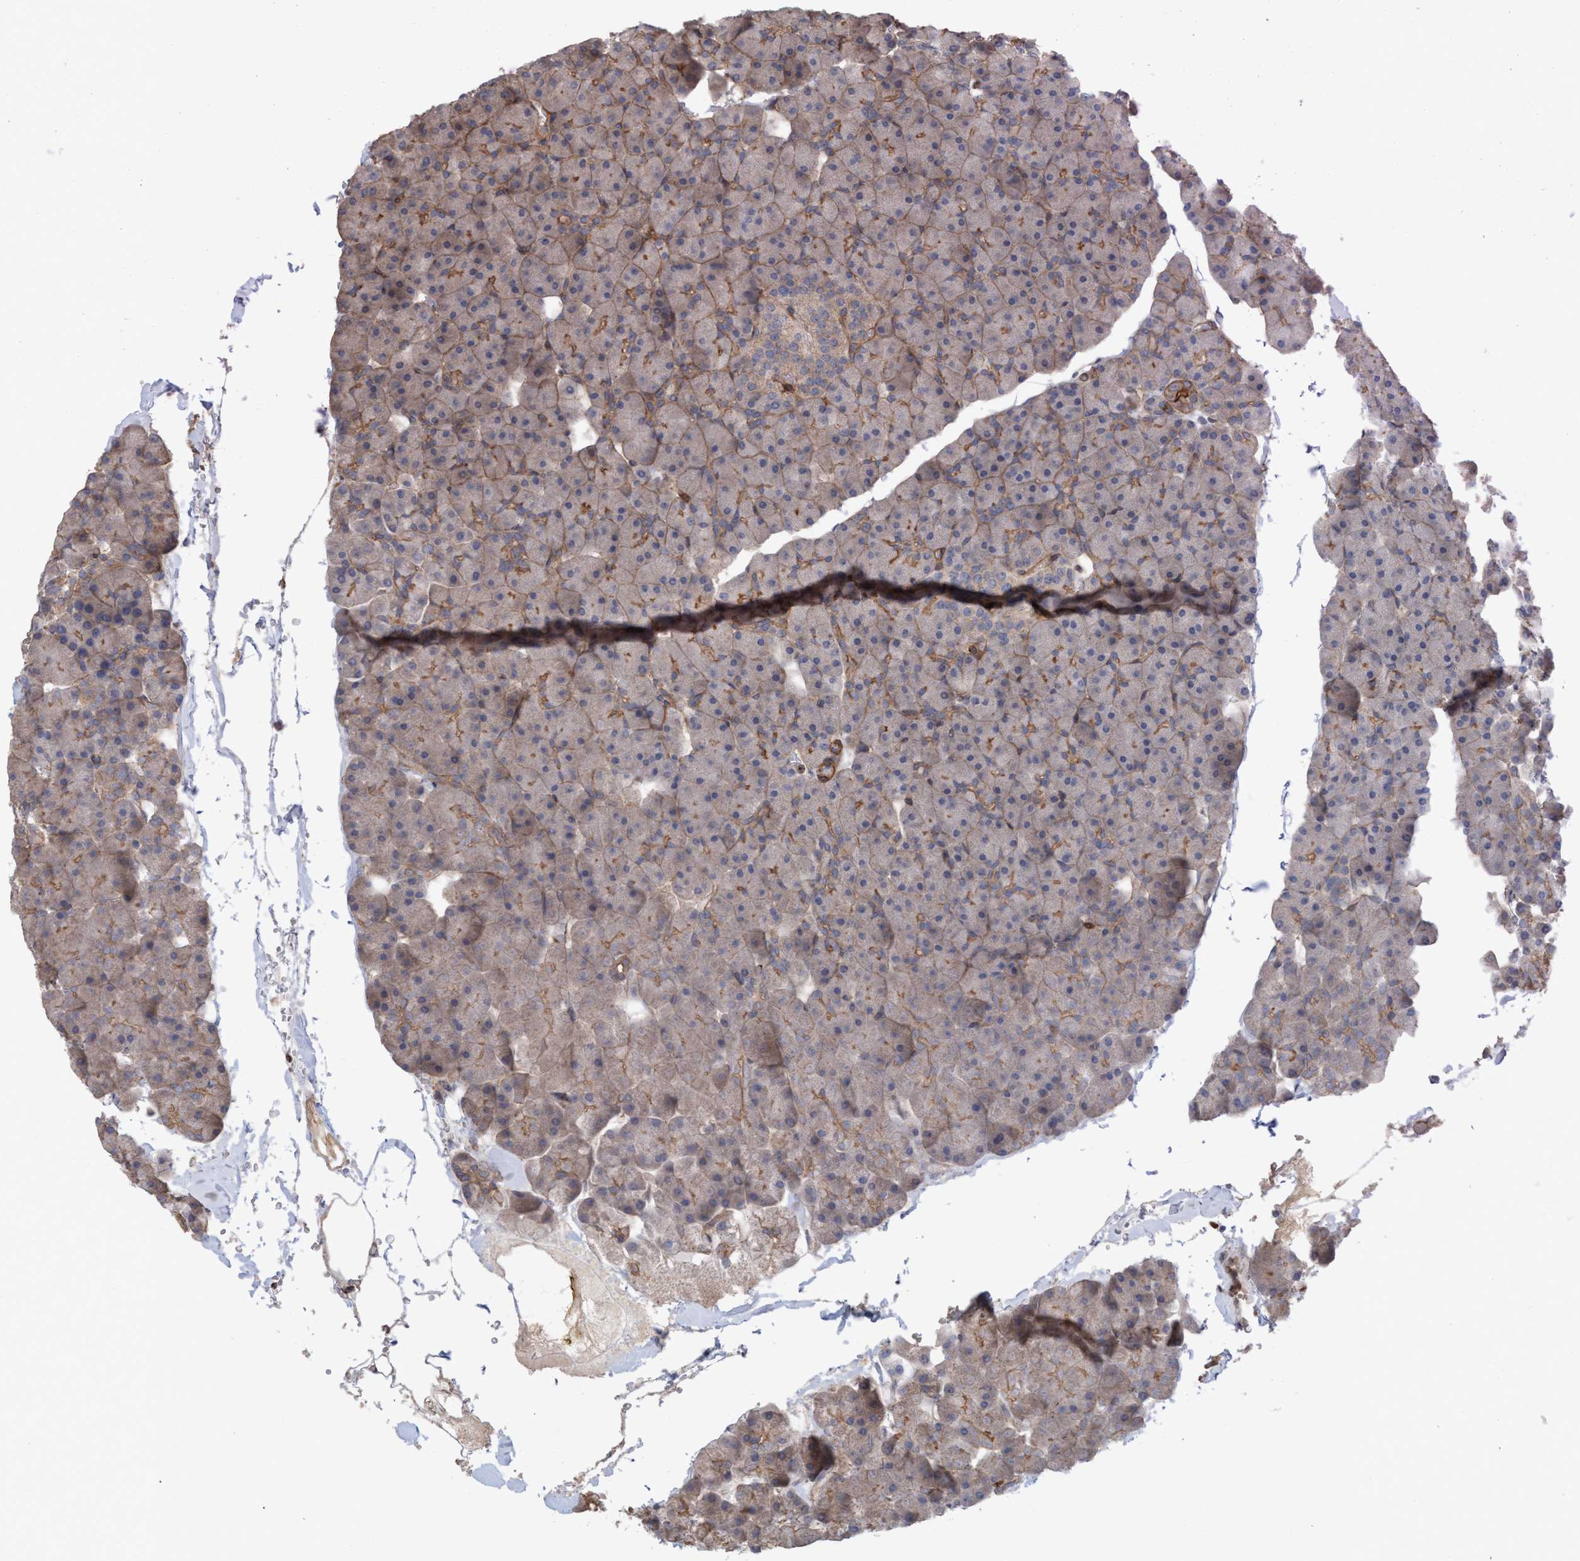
{"staining": {"intensity": "moderate", "quantity": ">75%", "location": "cytoplasmic/membranous"}, "tissue": "pancreas", "cell_type": "Exocrine glandular cells", "image_type": "normal", "snomed": [{"axis": "morphology", "description": "Normal tissue, NOS"}, {"axis": "topography", "description": "Pancreas"}], "caption": "About >75% of exocrine glandular cells in benign human pancreas reveal moderate cytoplasmic/membranous protein positivity as visualized by brown immunohistochemical staining.", "gene": "SPECC1", "patient": {"sex": "male", "age": 35}}